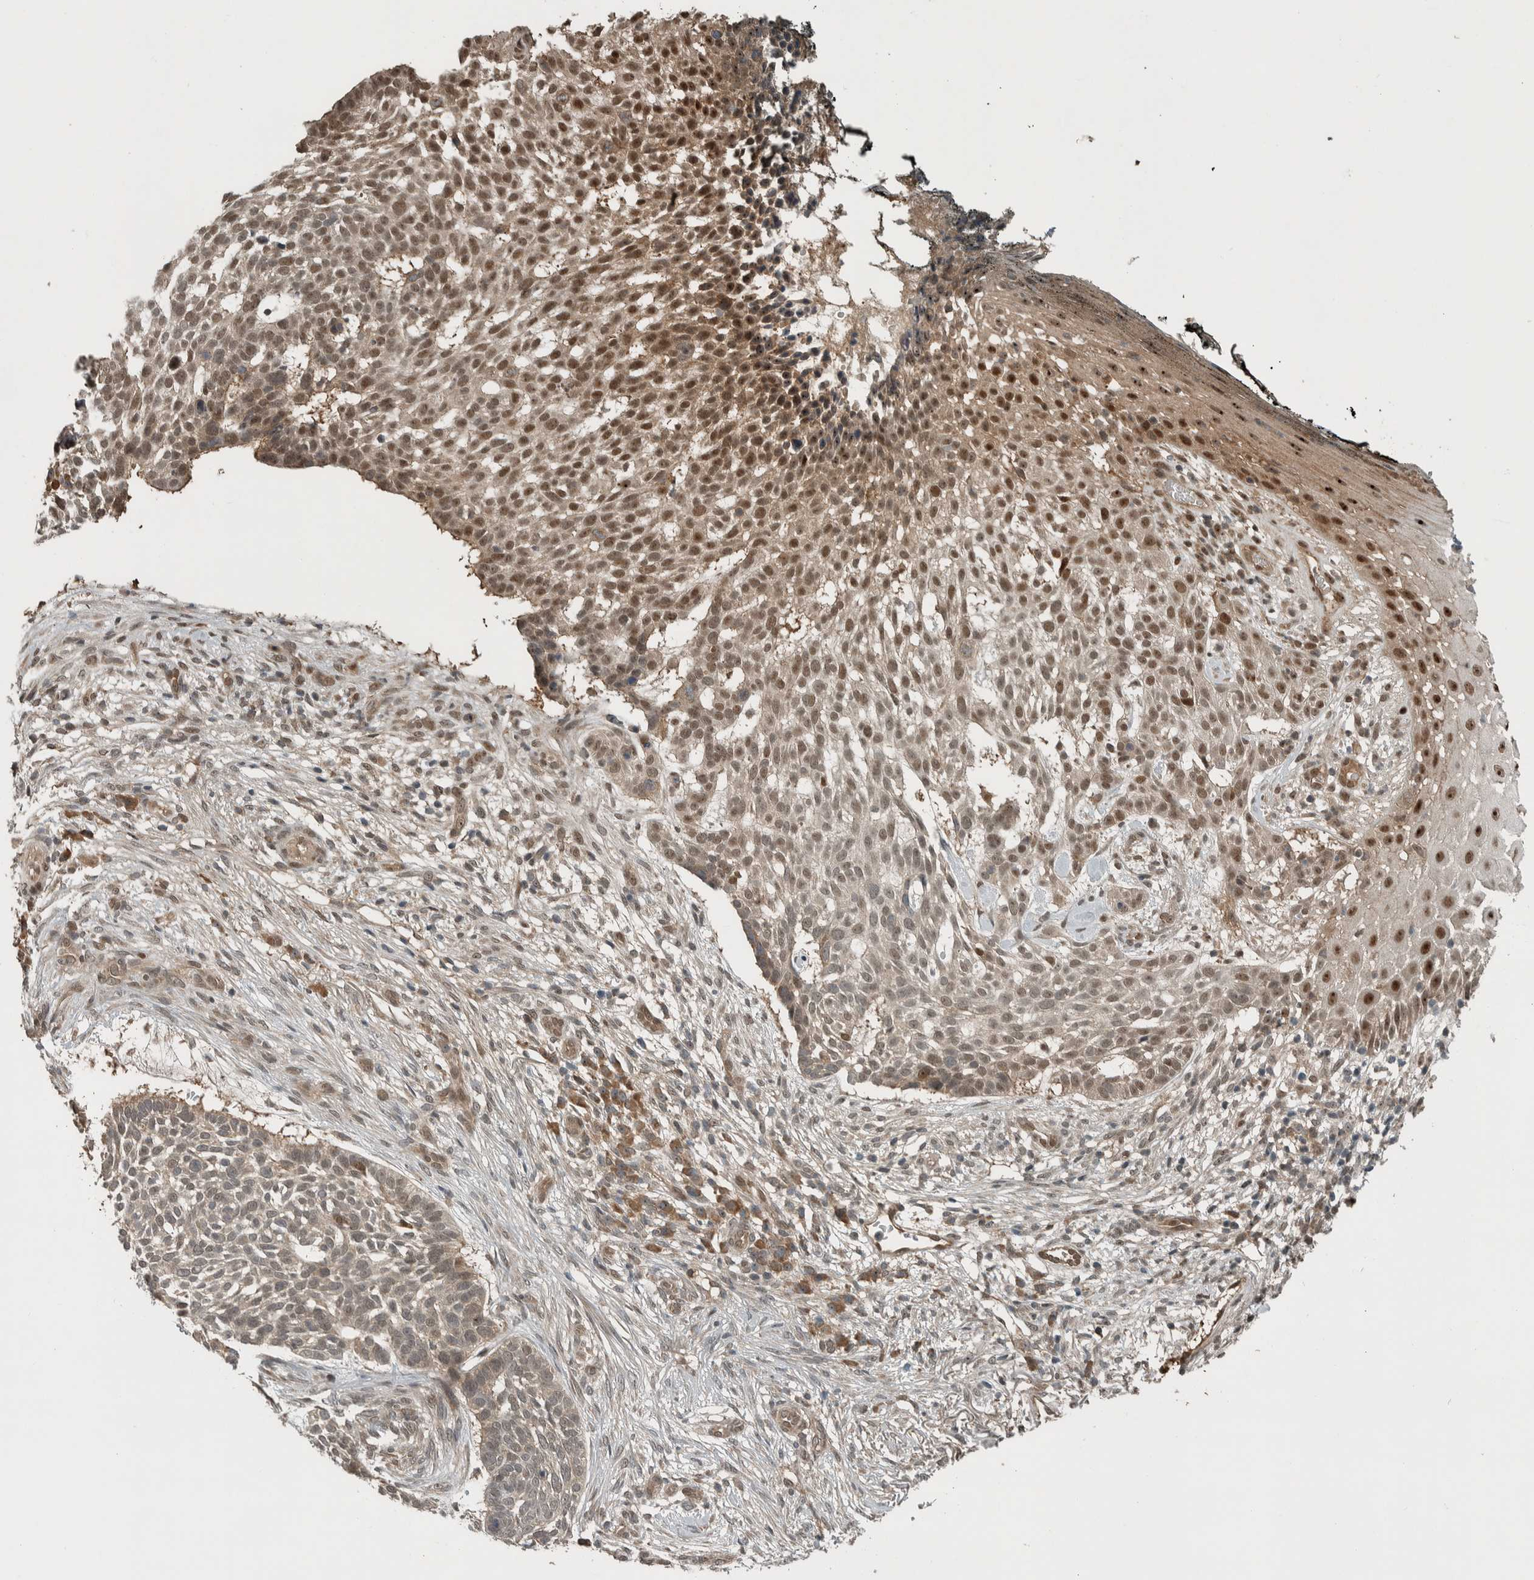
{"staining": {"intensity": "moderate", "quantity": "25%-75%", "location": "nuclear"}, "tissue": "skin cancer", "cell_type": "Tumor cells", "image_type": "cancer", "snomed": [{"axis": "morphology", "description": "Basal cell carcinoma"}, {"axis": "topography", "description": "Skin"}], "caption": "Moderate nuclear protein staining is seen in about 25%-75% of tumor cells in basal cell carcinoma (skin). (brown staining indicates protein expression, while blue staining denotes nuclei).", "gene": "XPO5", "patient": {"sex": "female", "age": 64}}